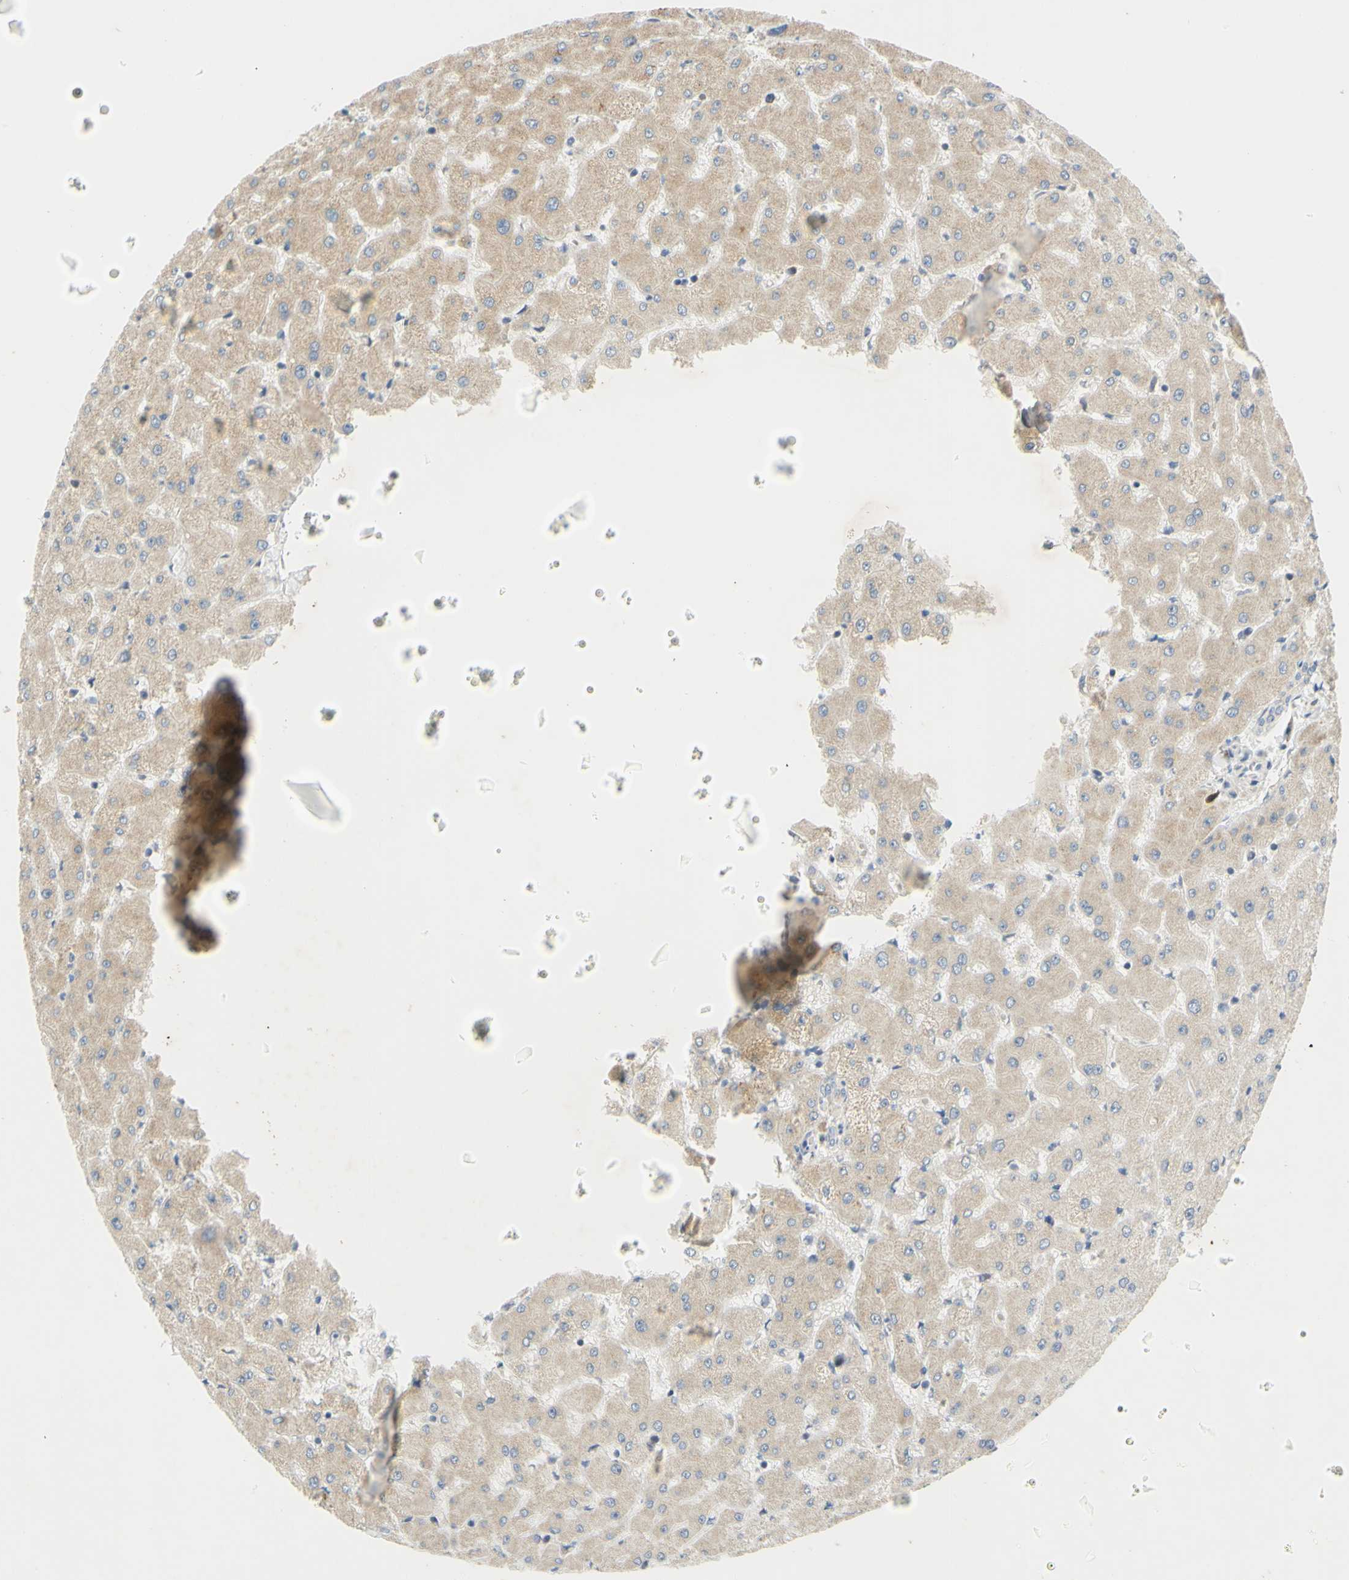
{"staining": {"intensity": "negative", "quantity": "none", "location": "none"}, "tissue": "liver", "cell_type": "Cholangiocytes", "image_type": "normal", "snomed": [{"axis": "morphology", "description": "Normal tissue, NOS"}, {"axis": "topography", "description": "Liver"}], "caption": "Immunohistochemistry (IHC) of normal liver exhibits no expression in cholangiocytes. (Stains: DAB (3,3'-diaminobenzidine) immunohistochemistry with hematoxylin counter stain, Microscopy: brightfield microscopy at high magnification).", "gene": "CCNB2", "patient": {"sex": "female", "age": 63}}